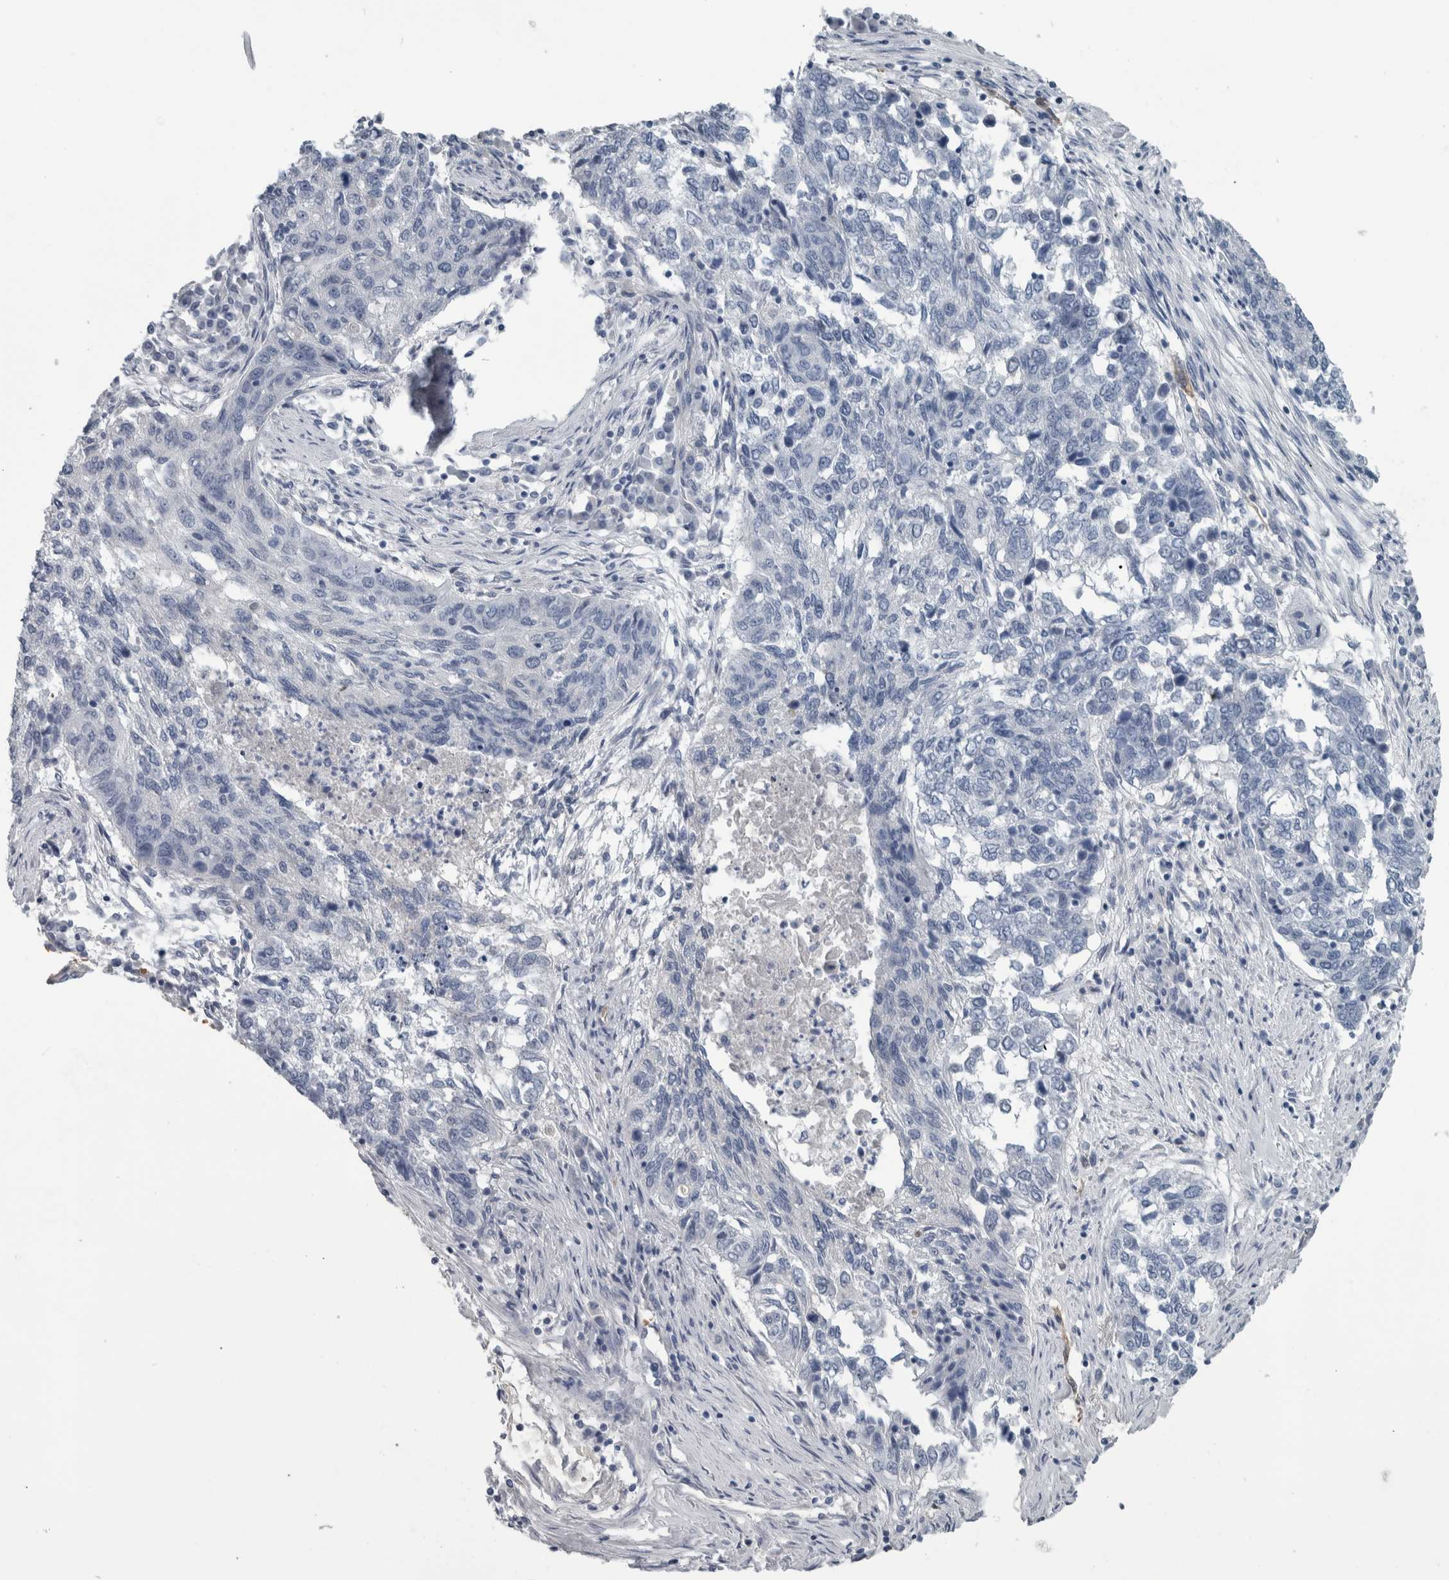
{"staining": {"intensity": "negative", "quantity": "none", "location": "none"}, "tissue": "lung cancer", "cell_type": "Tumor cells", "image_type": "cancer", "snomed": [{"axis": "morphology", "description": "Squamous cell carcinoma, NOS"}, {"axis": "topography", "description": "Lung"}], "caption": "An image of human lung cancer (squamous cell carcinoma) is negative for staining in tumor cells.", "gene": "SH3GL2", "patient": {"sex": "female", "age": 63}}